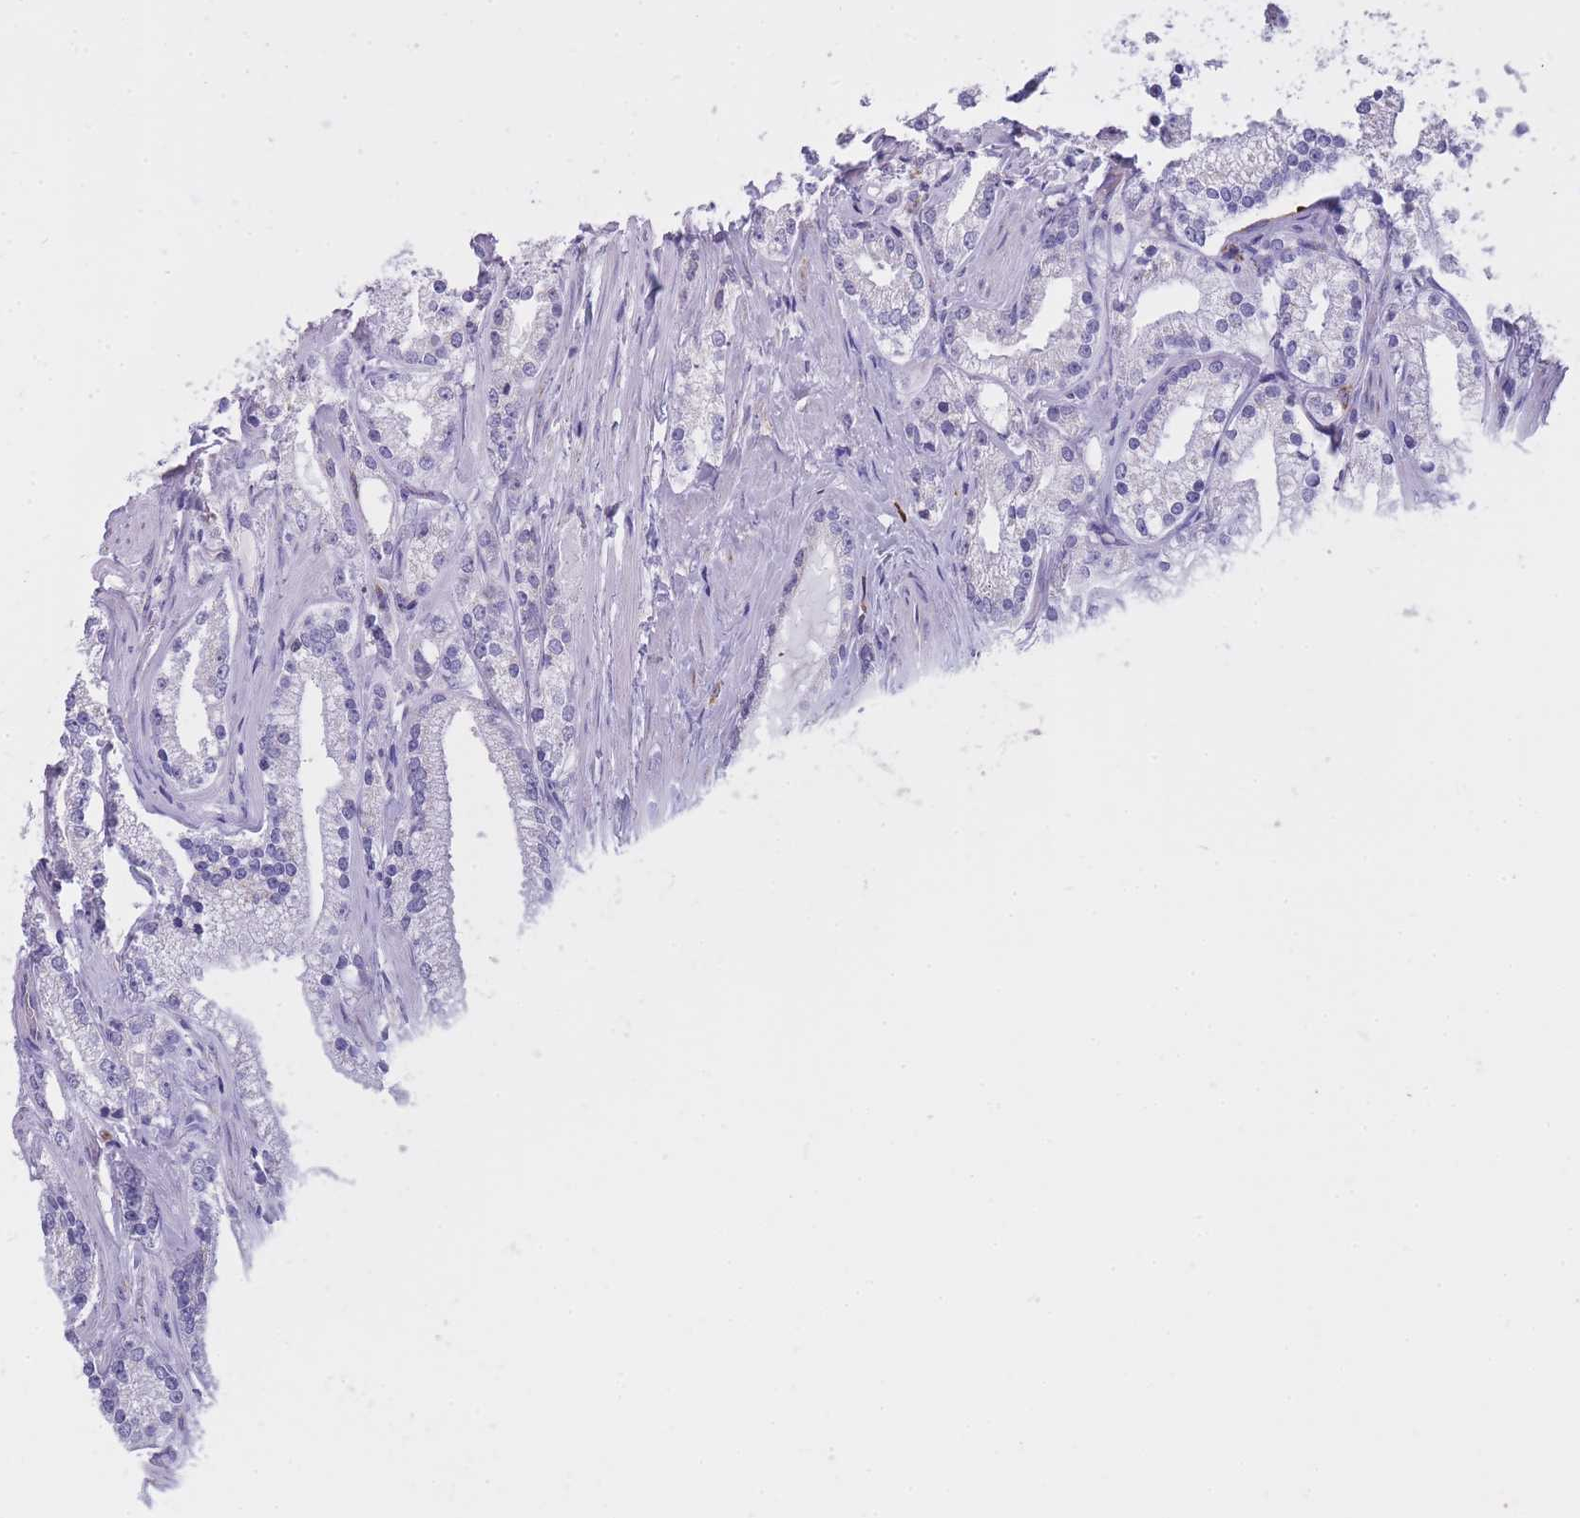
{"staining": {"intensity": "negative", "quantity": "none", "location": "none"}, "tissue": "prostate cancer", "cell_type": "Tumor cells", "image_type": "cancer", "snomed": [{"axis": "morphology", "description": "Adenocarcinoma, Low grade"}, {"axis": "topography", "description": "Prostate"}], "caption": "Photomicrograph shows no significant protein expression in tumor cells of prostate cancer (low-grade adenocarcinoma). (IHC, brightfield microscopy, high magnification).", "gene": "ZNF662", "patient": {"sex": "male", "age": 57}}